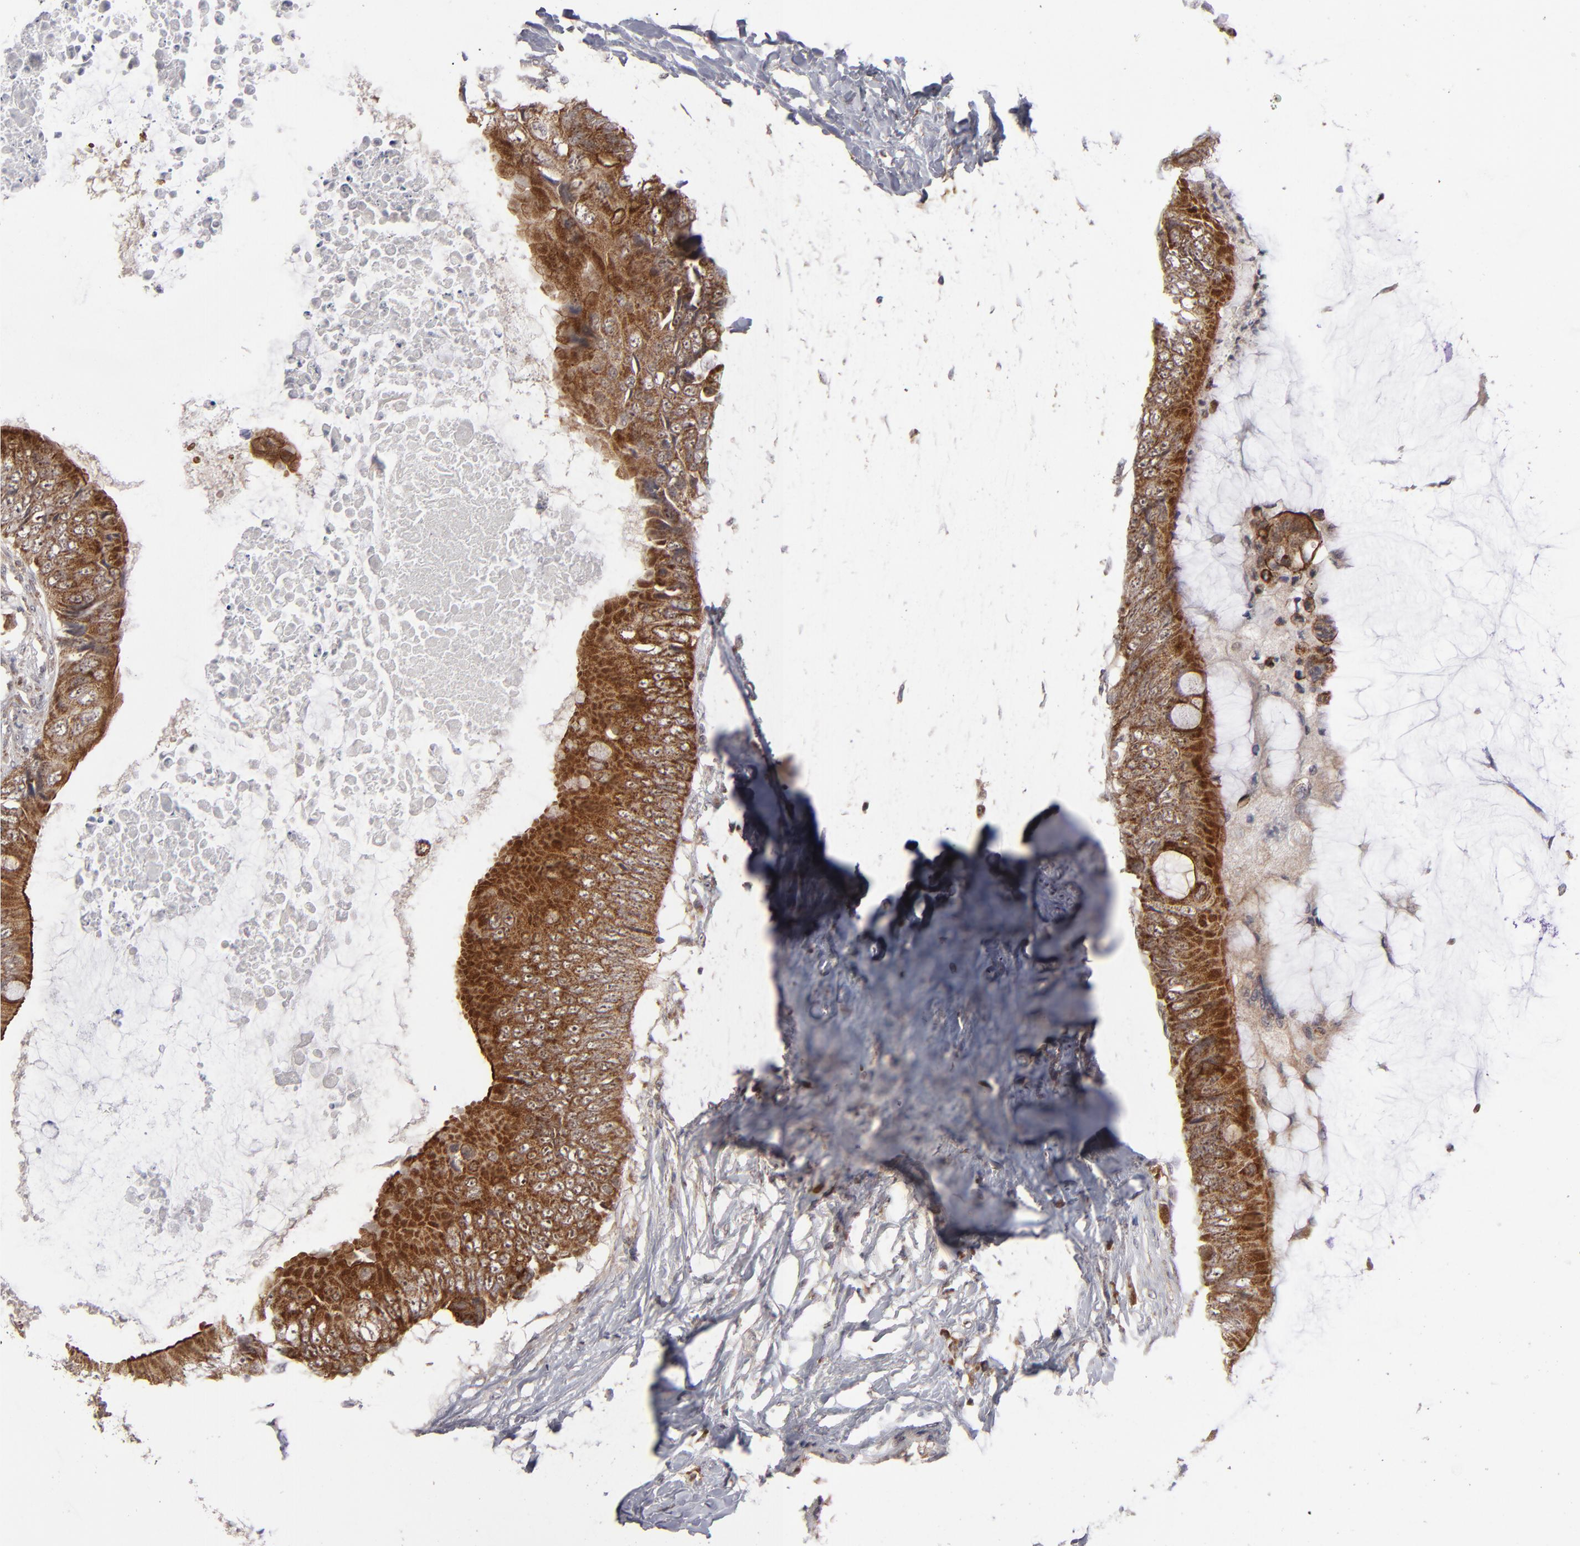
{"staining": {"intensity": "strong", "quantity": ">75%", "location": "cytoplasmic/membranous"}, "tissue": "colorectal cancer", "cell_type": "Tumor cells", "image_type": "cancer", "snomed": [{"axis": "morphology", "description": "Normal tissue, NOS"}, {"axis": "morphology", "description": "Adenocarcinoma, NOS"}, {"axis": "topography", "description": "Rectum"}, {"axis": "topography", "description": "Peripheral nerve tissue"}], "caption": "Immunohistochemistry of colorectal cancer (adenocarcinoma) demonstrates high levels of strong cytoplasmic/membranous expression in approximately >75% of tumor cells. The staining was performed using DAB (3,3'-diaminobenzidine) to visualize the protein expression in brown, while the nuclei were stained in blue with hematoxylin (Magnification: 20x).", "gene": "GLCCI1", "patient": {"sex": "female", "age": 77}}